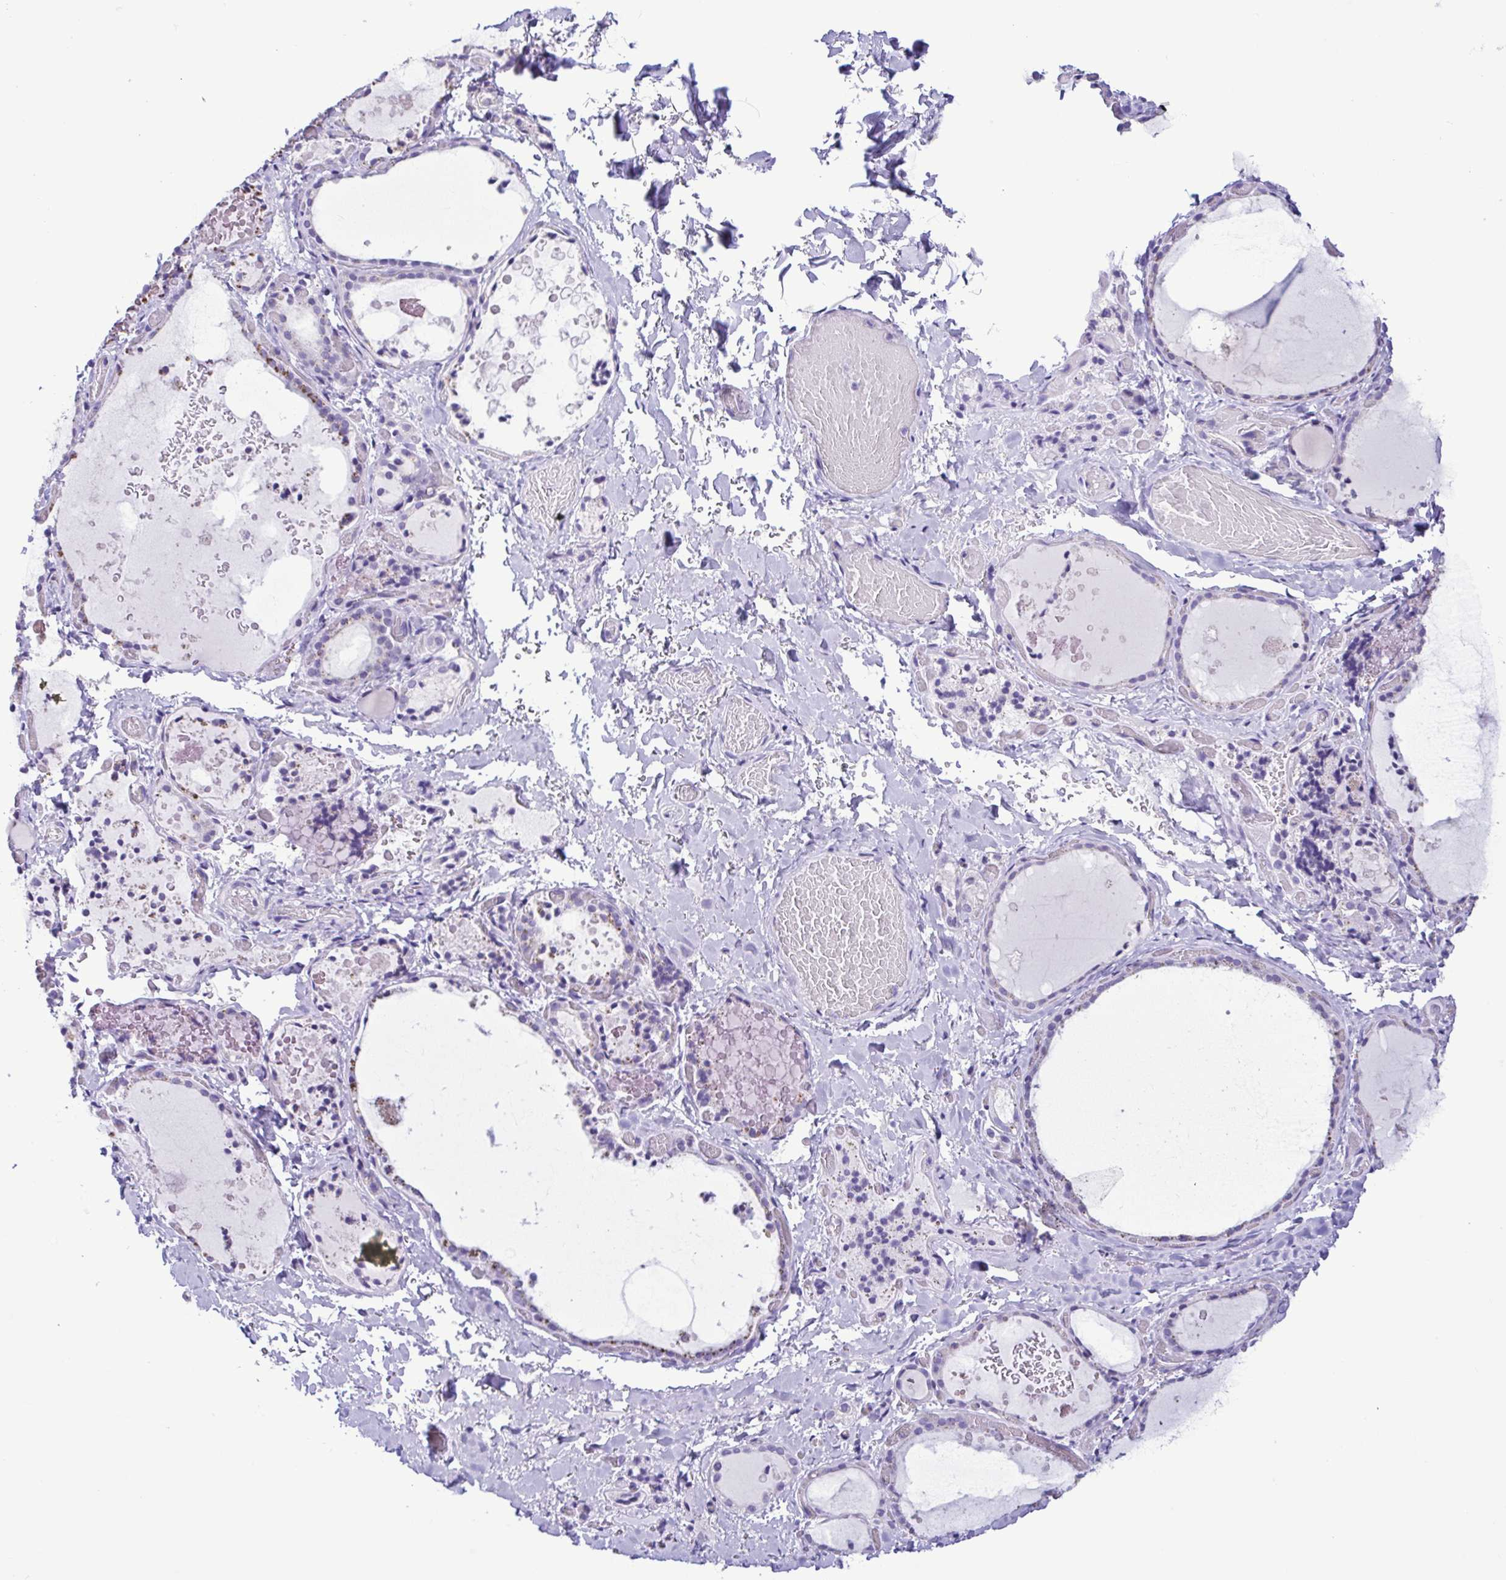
{"staining": {"intensity": "negative", "quantity": "none", "location": "none"}, "tissue": "thyroid gland", "cell_type": "Glandular cells", "image_type": "normal", "snomed": [{"axis": "morphology", "description": "Normal tissue, NOS"}, {"axis": "topography", "description": "Thyroid gland"}], "caption": "An IHC histopathology image of unremarkable thyroid gland is shown. There is no staining in glandular cells of thyroid gland.", "gene": "CBY2", "patient": {"sex": "female", "age": 56}}